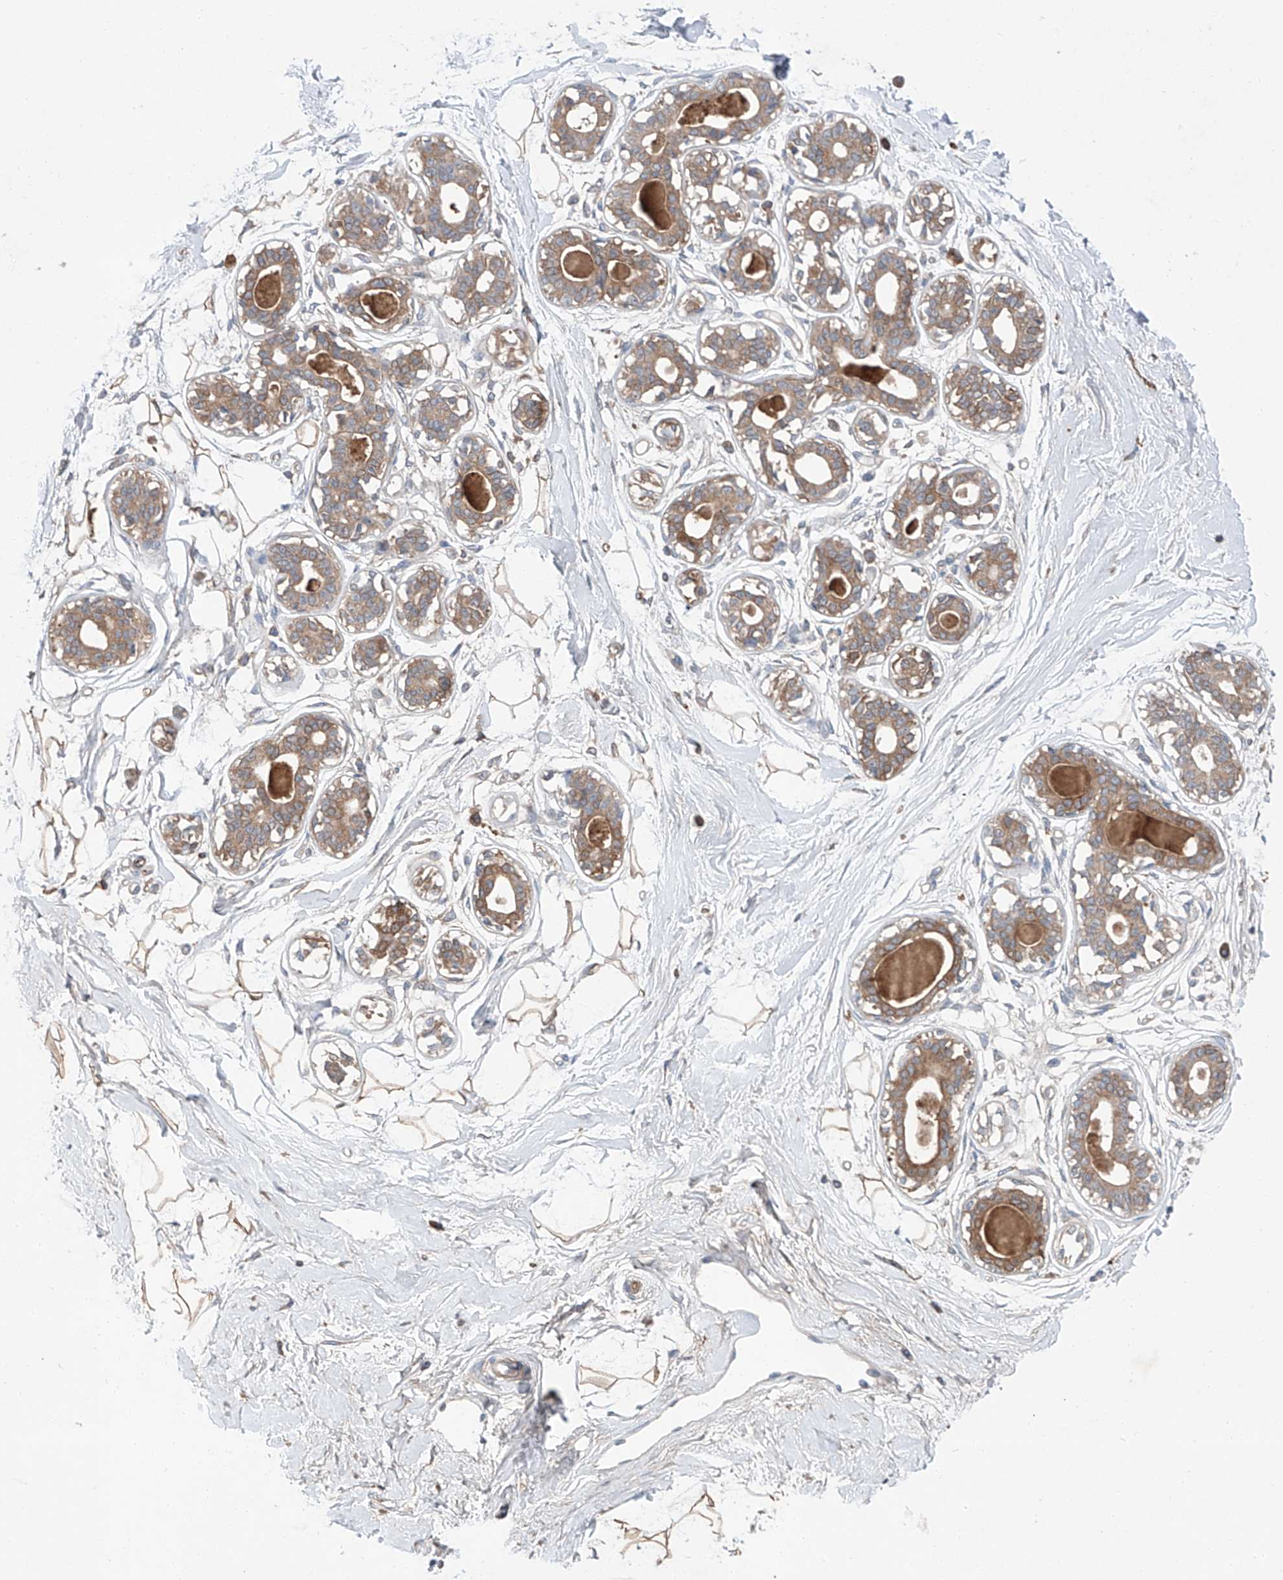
{"staining": {"intensity": "weak", "quantity": ">75%", "location": "cytoplasmic/membranous"}, "tissue": "breast", "cell_type": "Adipocytes", "image_type": "normal", "snomed": [{"axis": "morphology", "description": "Normal tissue, NOS"}, {"axis": "topography", "description": "Breast"}], "caption": "DAB (3,3'-diaminobenzidine) immunohistochemical staining of benign breast shows weak cytoplasmic/membranous protein expression in about >75% of adipocytes.", "gene": "SIX4", "patient": {"sex": "female", "age": 45}}